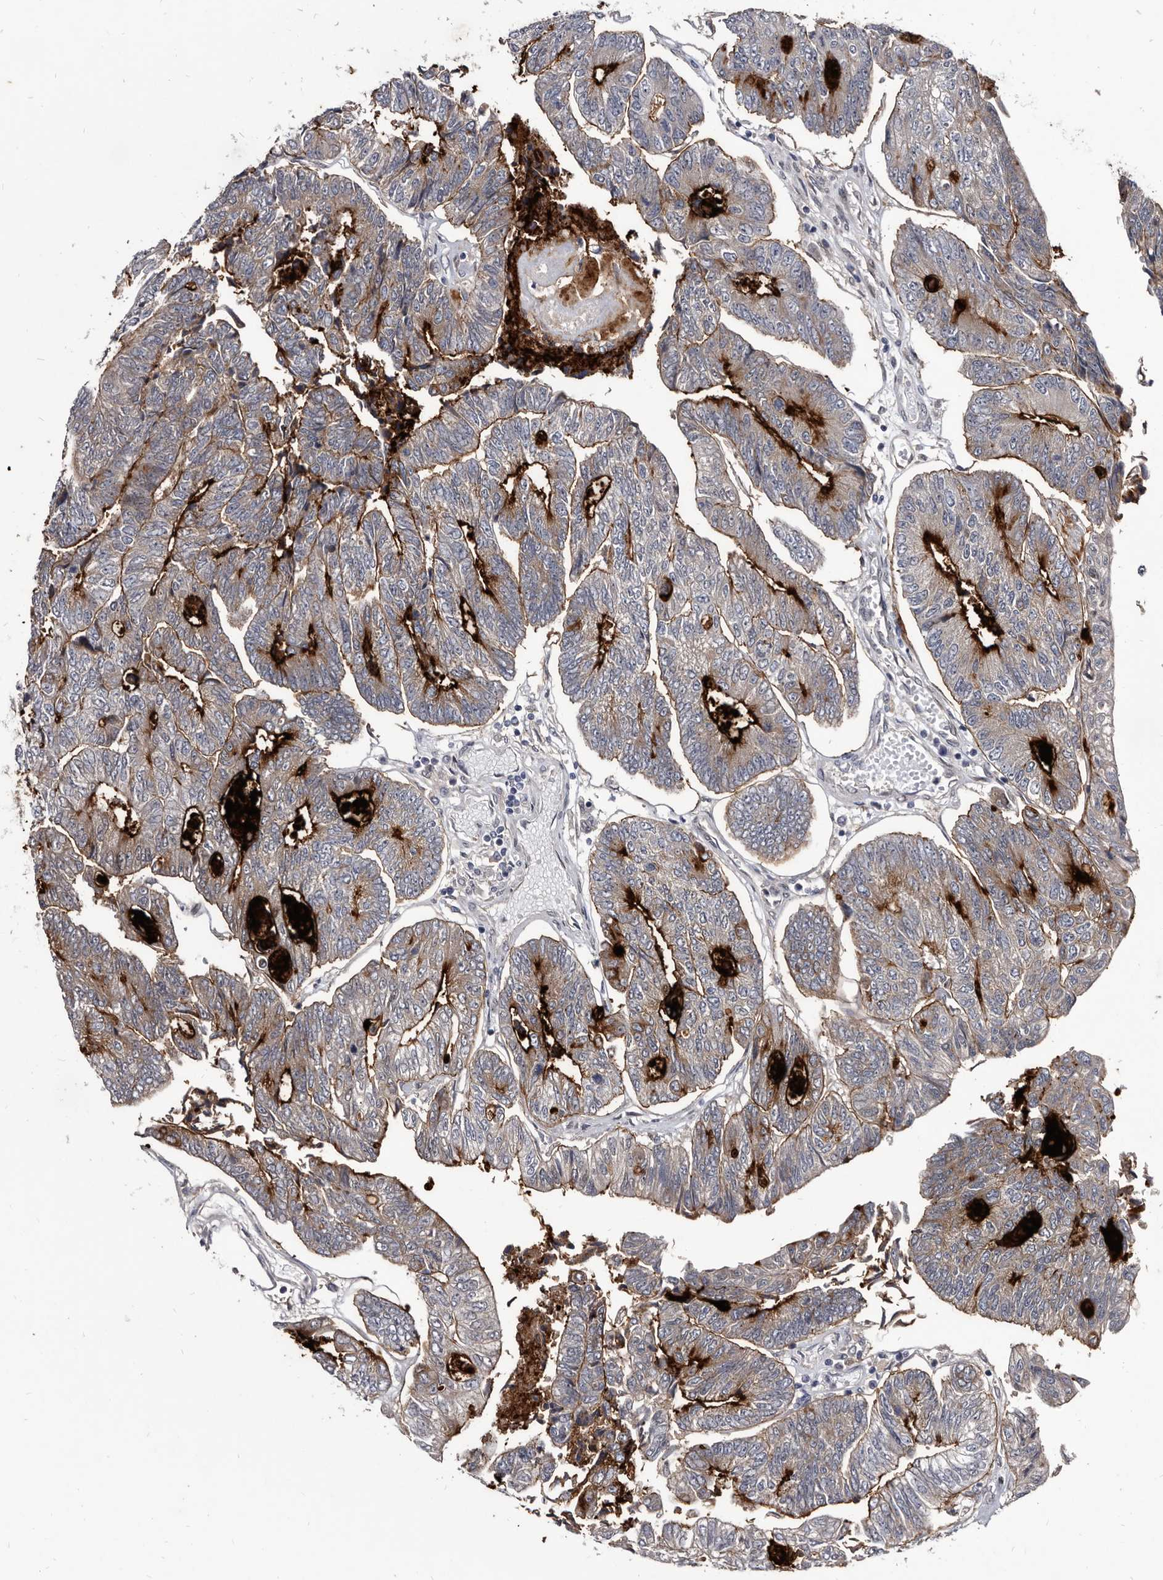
{"staining": {"intensity": "strong", "quantity": "<25%", "location": "cytoplasmic/membranous"}, "tissue": "colorectal cancer", "cell_type": "Tumor cells", "image_type": "cancer", "snomed": [{"axis": "morphology", "description": "Adenocarcinoma, NOS"}, {"axis": "topography", "description": "Colon"}], "caption": "A brown stain highlights strong cytoplasmic/membranous expression of a protein in human colorectal cancer tumor cells. The staining was performed using DAB (3,3'-diaminobenzidine), with brown indicating positive protein expression. Nuclei are stained blue with hematoxylin.", "gene": "PROM1", "patient": {"sex": "female", "age": 67}}